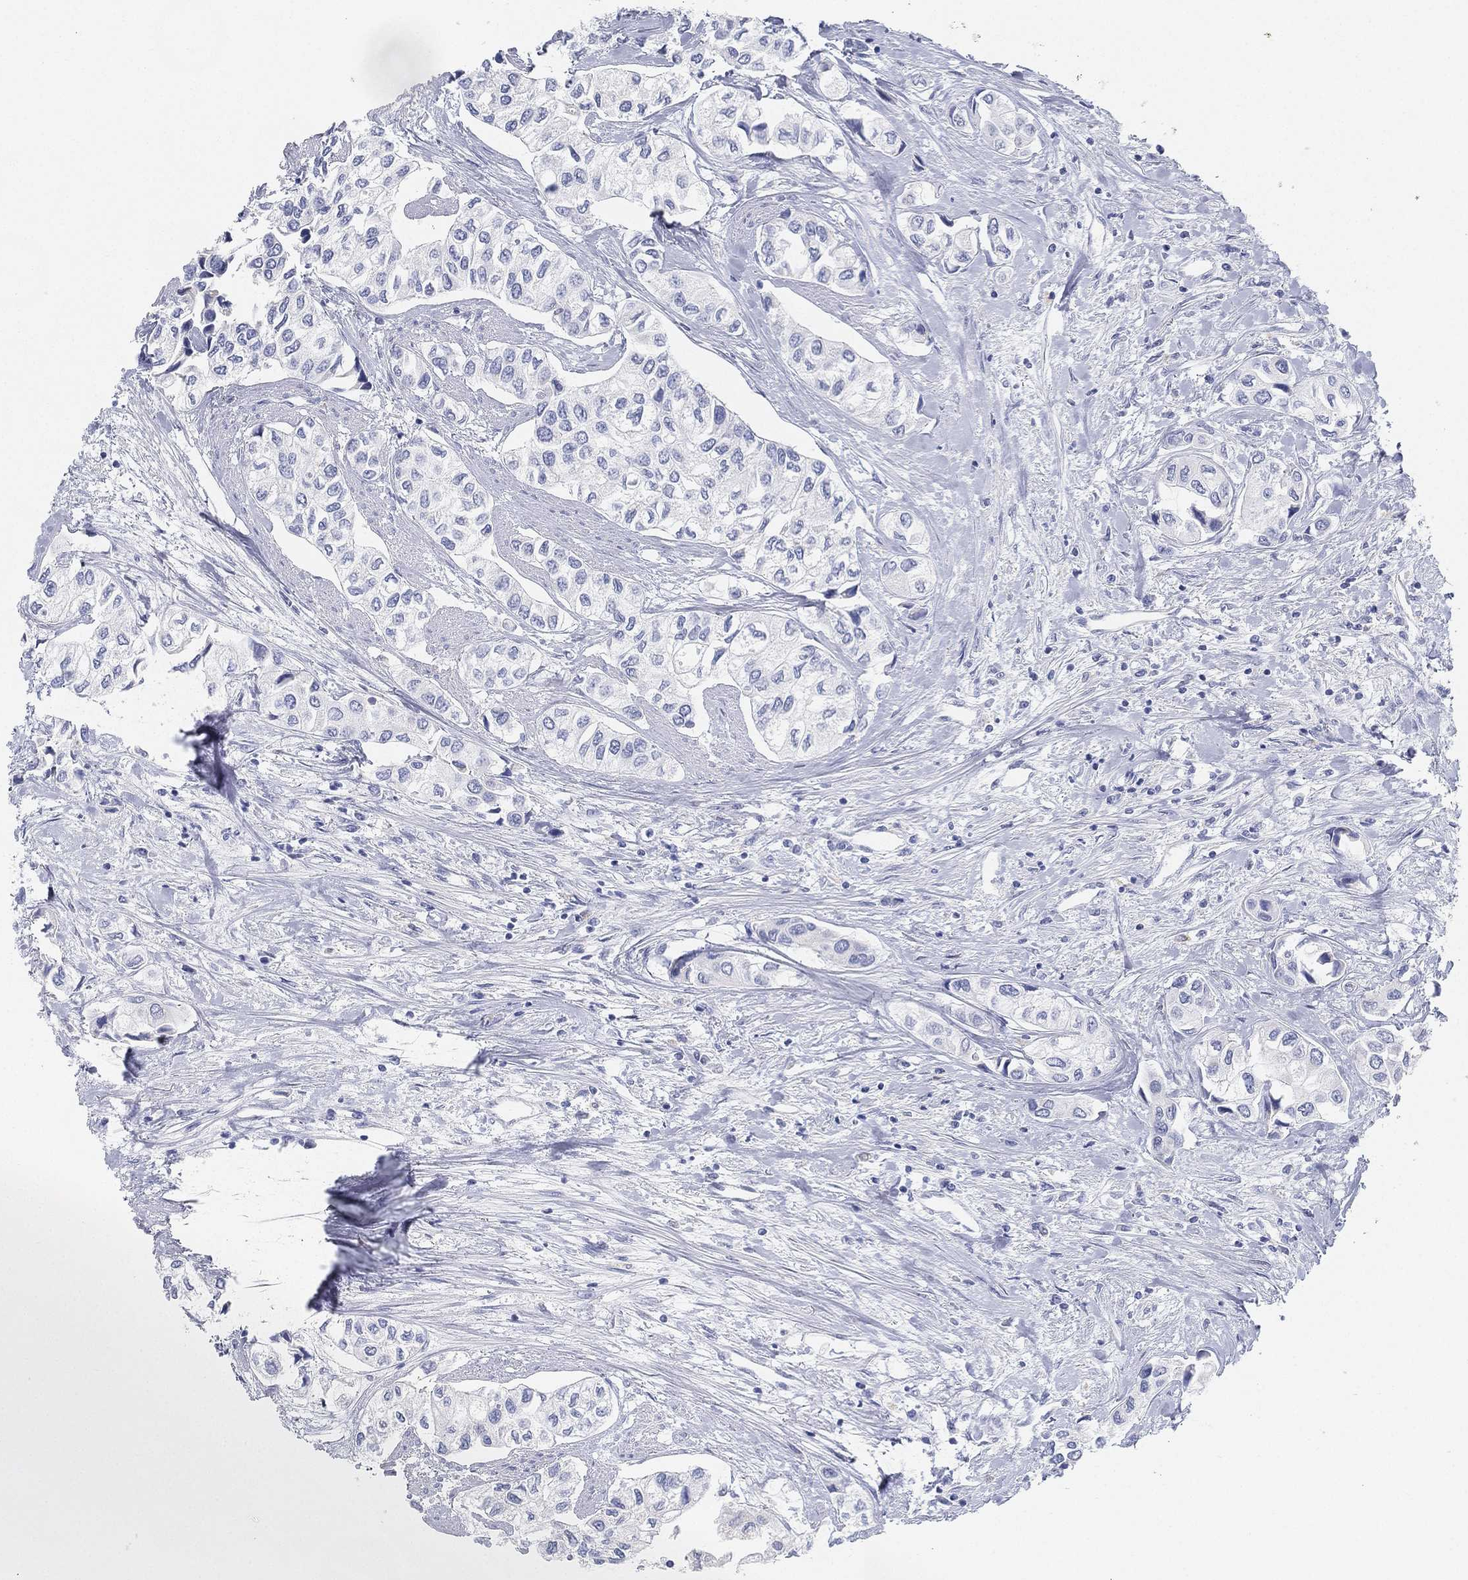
{"staining": {"intensity": "negative", "quantity": "none", "location": "none"}, "tissue": "urothelial cancer", "cell_type": "Tumor cells", "image_type": "cancer", "snomed": [{"axis": "morphology", "description": "Urothelial carcinoma, High grade"}, {"axis": "topography", "description": "Urinary bladder"}], "caption": "Tumor cells show no significant protein expression in high-grade urothelial carcinoma.", "gene": "GPR61", "patient": {"sex": "male", "age": 73}}